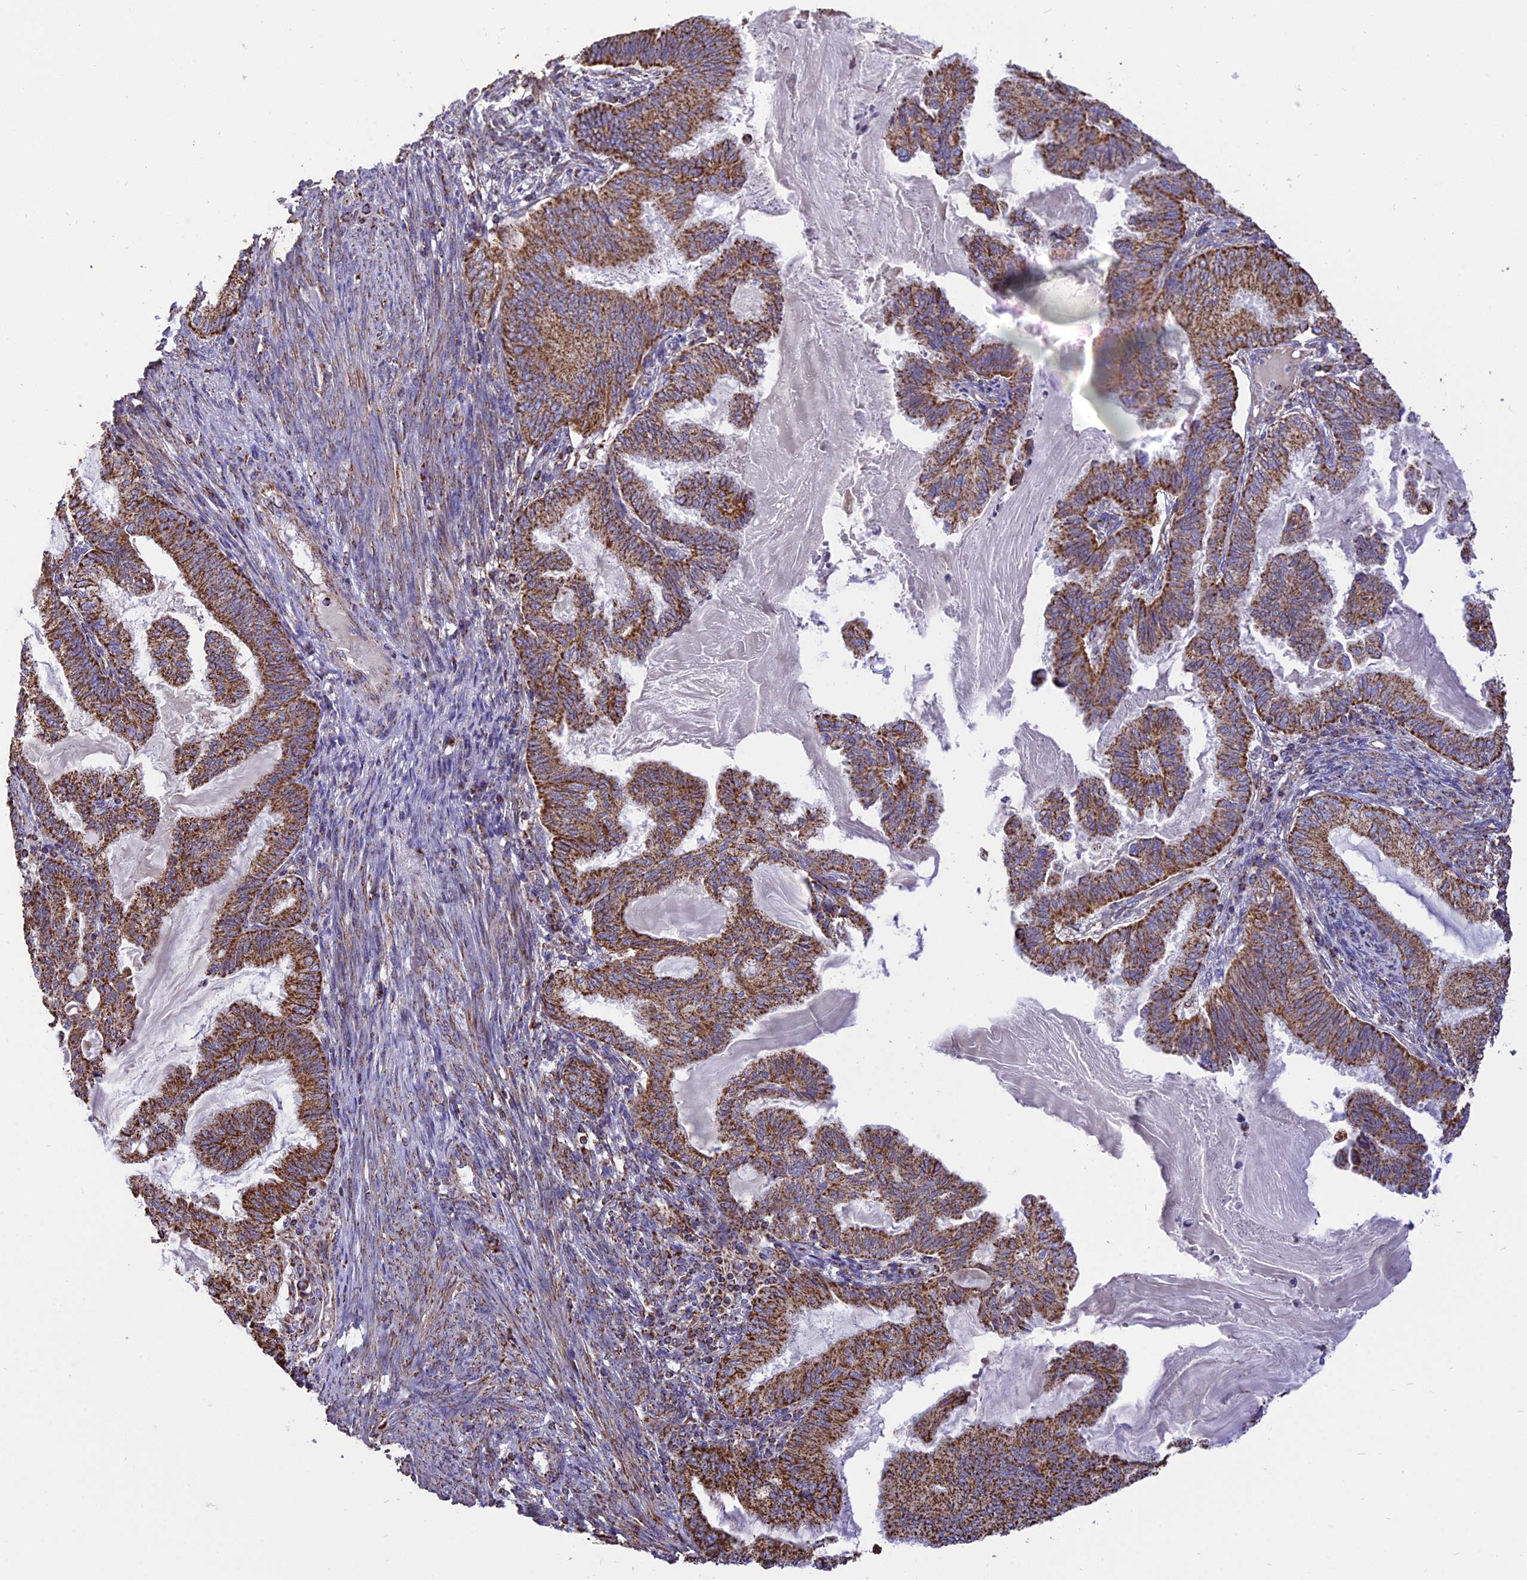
{"staining": {"intensity": "strong", "quantity": ">75%", "location": "cytoplasmic/membranous"}, "tissue": "endometrial cancer", "cell_type": "Tumor cells", "image_type": "cancer", "snomed": [{"axis": "morphology", "description": "Adenocarcinoma, NOS"}, {"axis": "topography", "description": "Endometrium"}], "caption": "Tumor cells show high levels of strong cytoplasmic/membranous positivity in approximately >75% of cells in adenocarcinoma (endometrial). Using DAB (brown) and hematoxylin (blue) stains, captured at high magnification using brightfield microscopy.", "gene": "TTC4", "patient": {"sex": "female", "age": 86}}